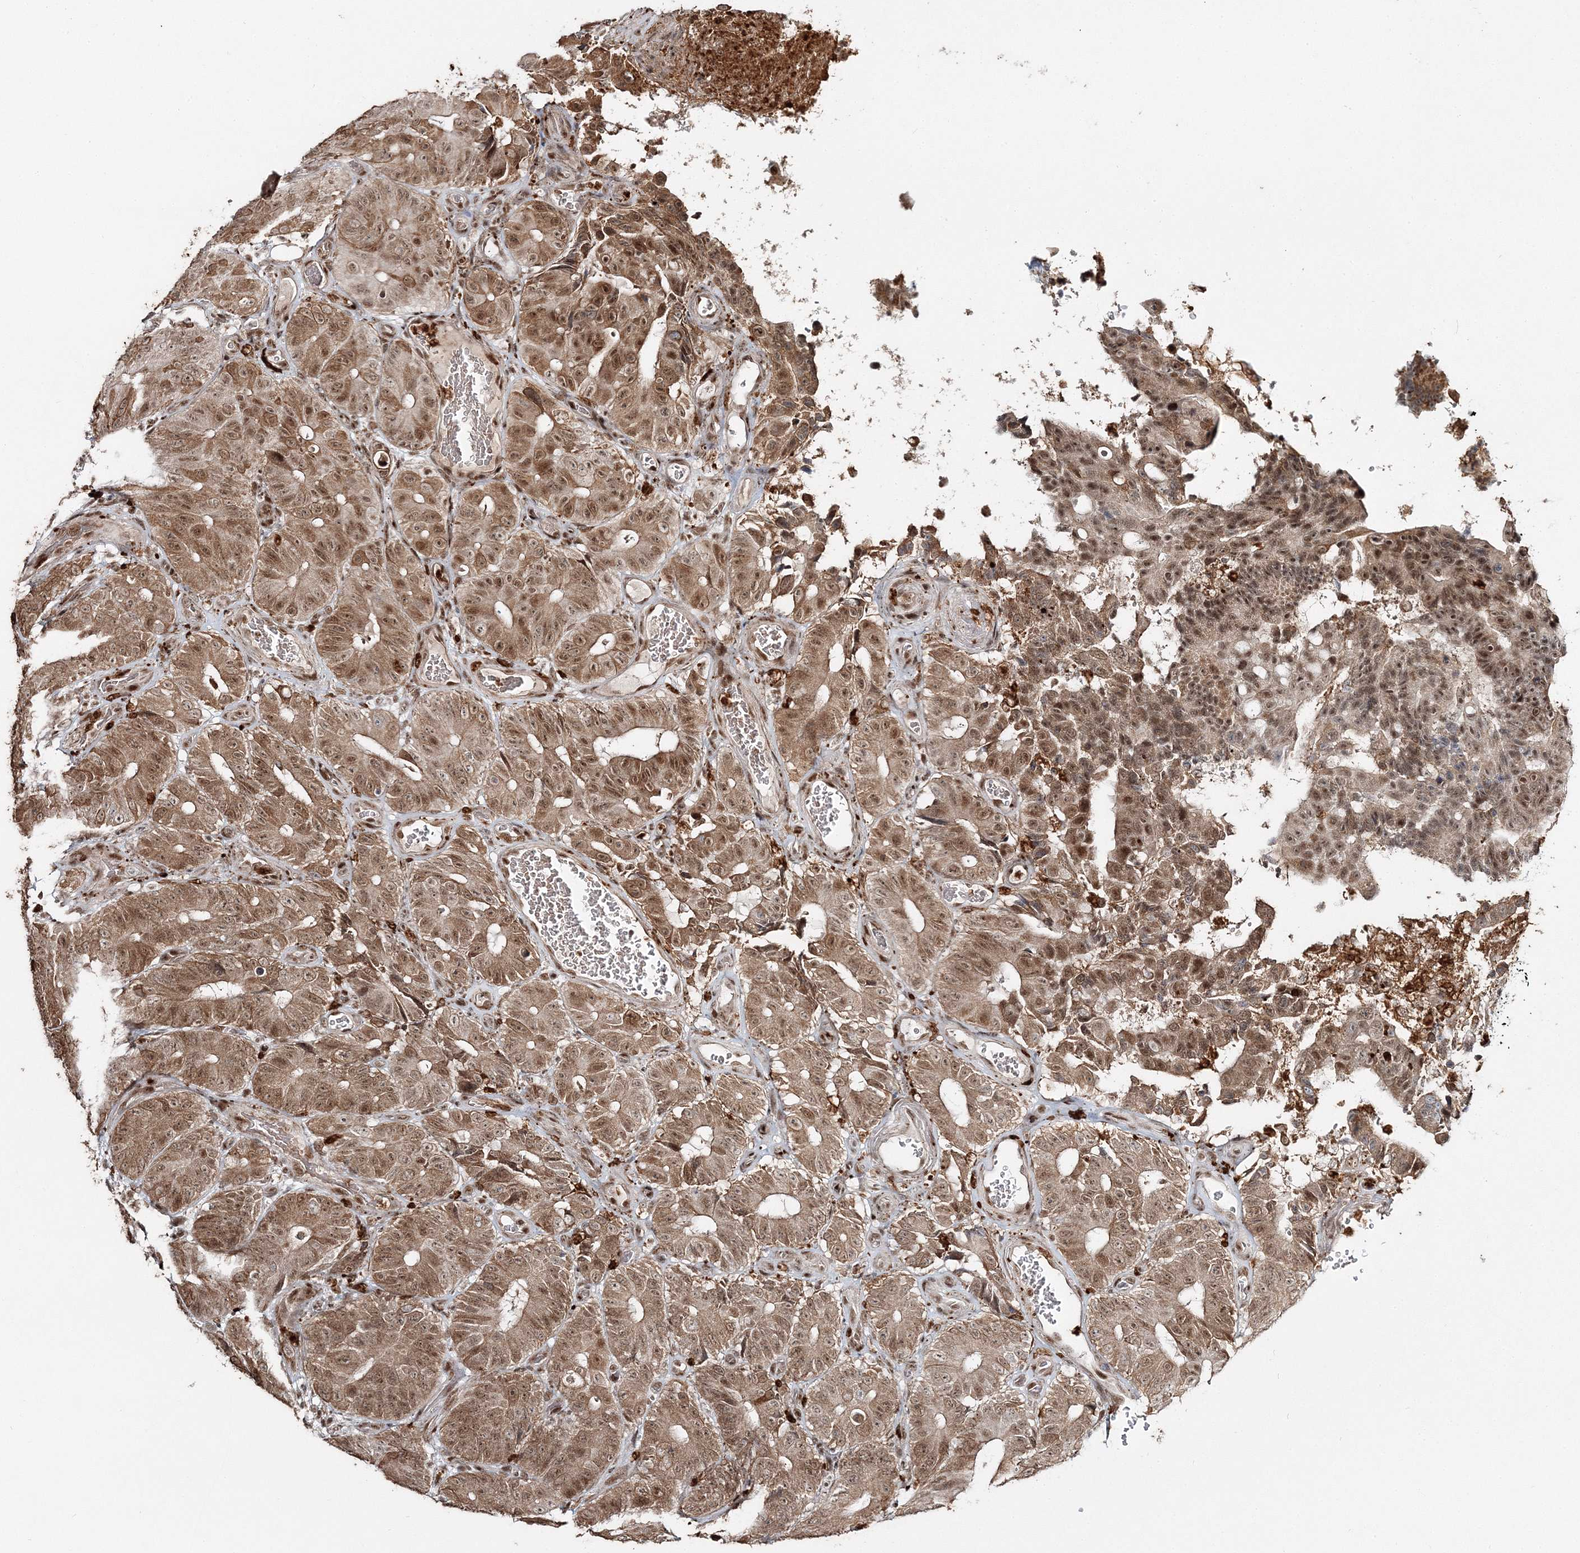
{"staining": {"intensity": "moderate", "quantity": ">75%", "location": "cytoplasmic/membranous,nuclear"}, "tissue": "colorectal cancer", "cell_type": "Tumor cells", "image_type": "cancer", "snomed": [{"axis": "morphology", "description": "Adenocarcinoma, NOS"}, {"axis": "topography", "description": "Colon"}], "caption": "Protein staining of adenocarcinoma (colorectal) tissue exhibits moderate cytoplasmic/membranous and nuclear positivity in approximately >75% of tumor cells.", "gene": "QRICH1", "patient": {"sex": "male", "age": 83}}